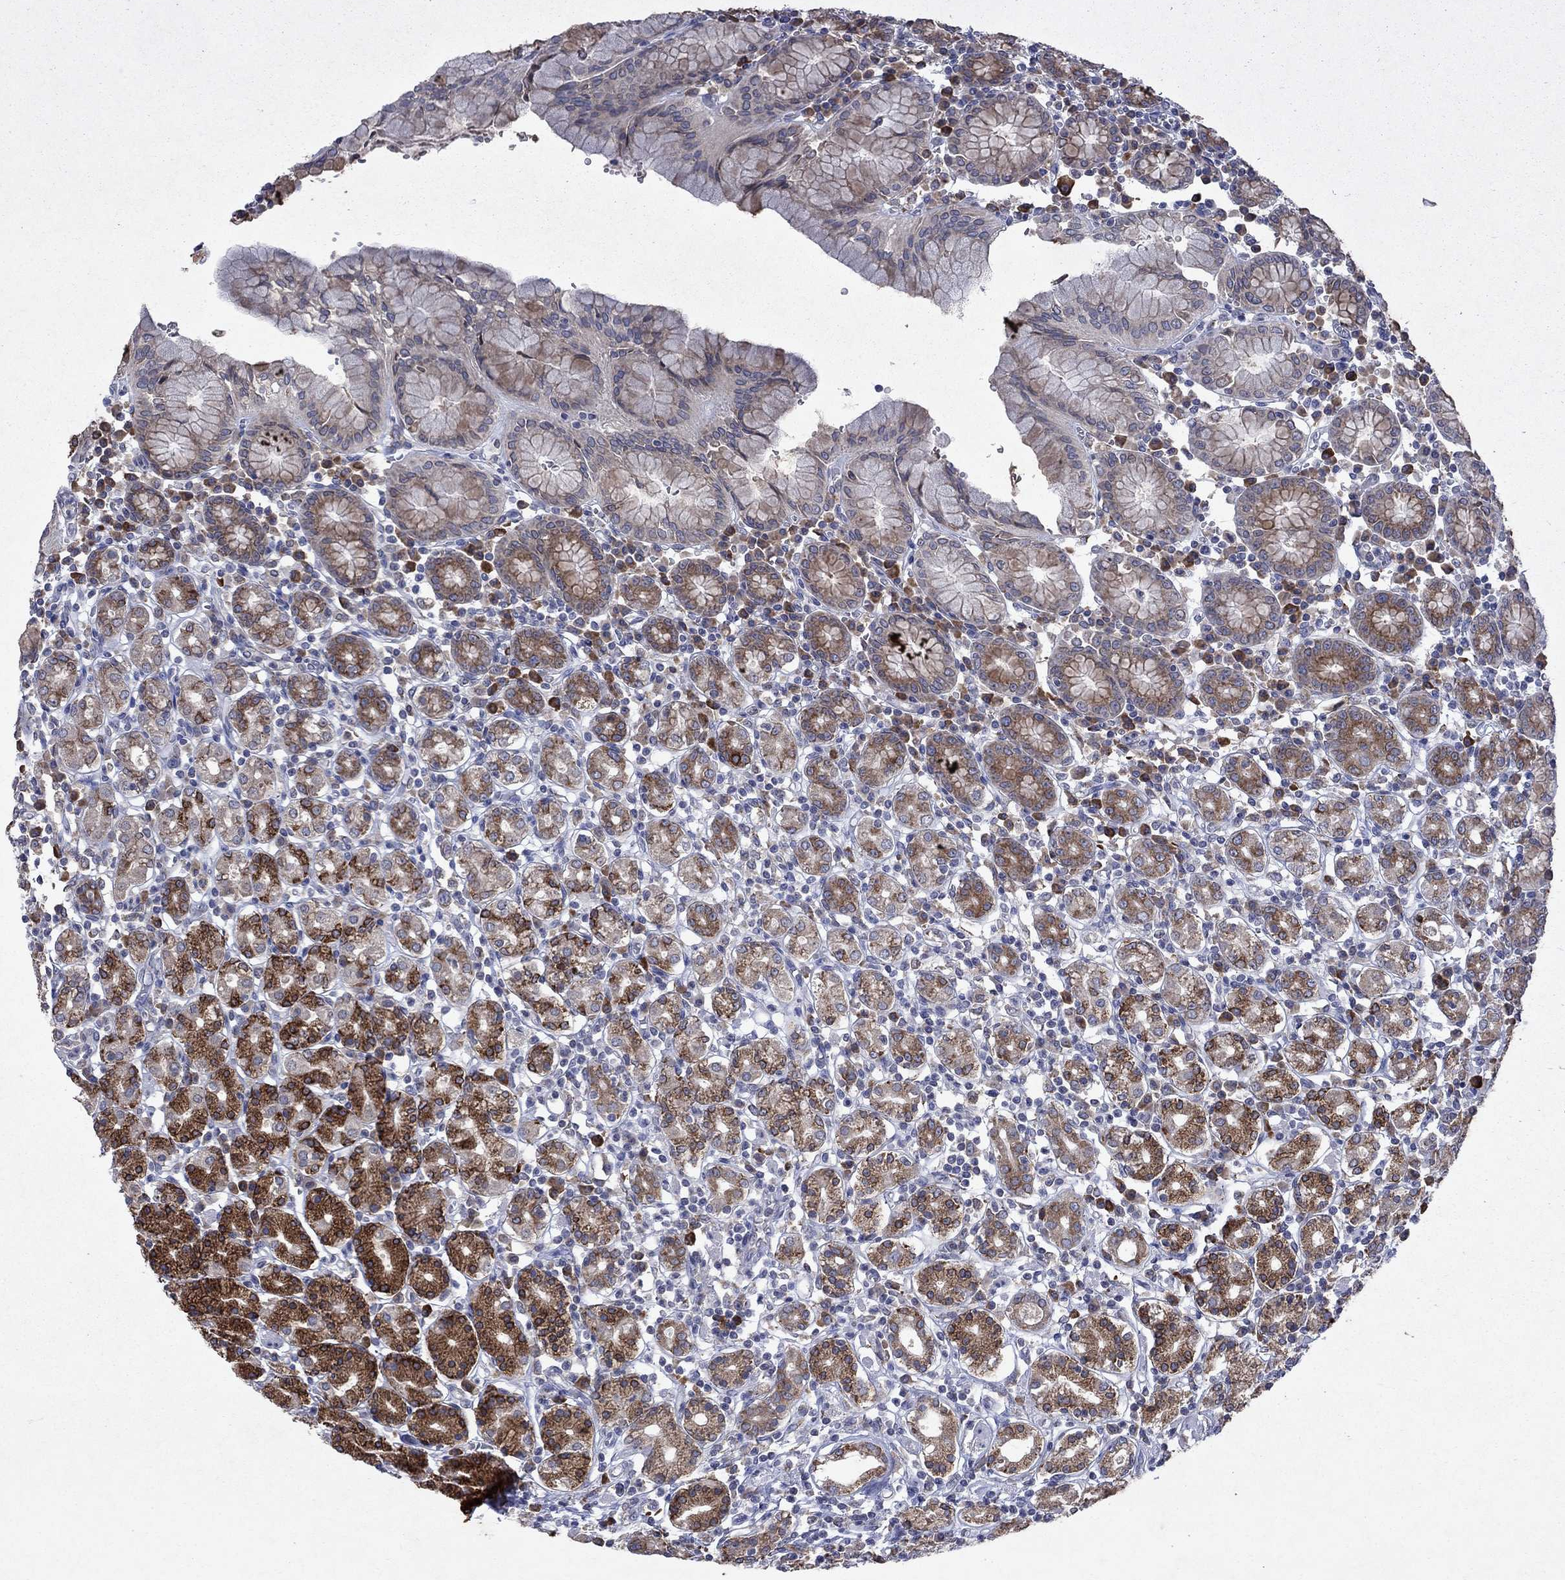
{"staining": {"intensity": "strong", "quantity": "25%-75%", "location": "cytoplasmic/membranous"}, "tissue": "stomach", "cell_type": "Glandular cells", "image_type": "normal", "snomed": [{"axis": "morphology", "description": "Normal tissue, NOS"}, {"axis": "topography", "description": "Stomach, upper"}, {"axis": "topography", "description": "Stomach"}], "caption": "Glandular cells show high levels of strong cytoplasmic/membranous expression in about 25%-75% of cells in benign stomach.", "gene": "TMEM97", "patient": {"sex": "male", "age": 62}}